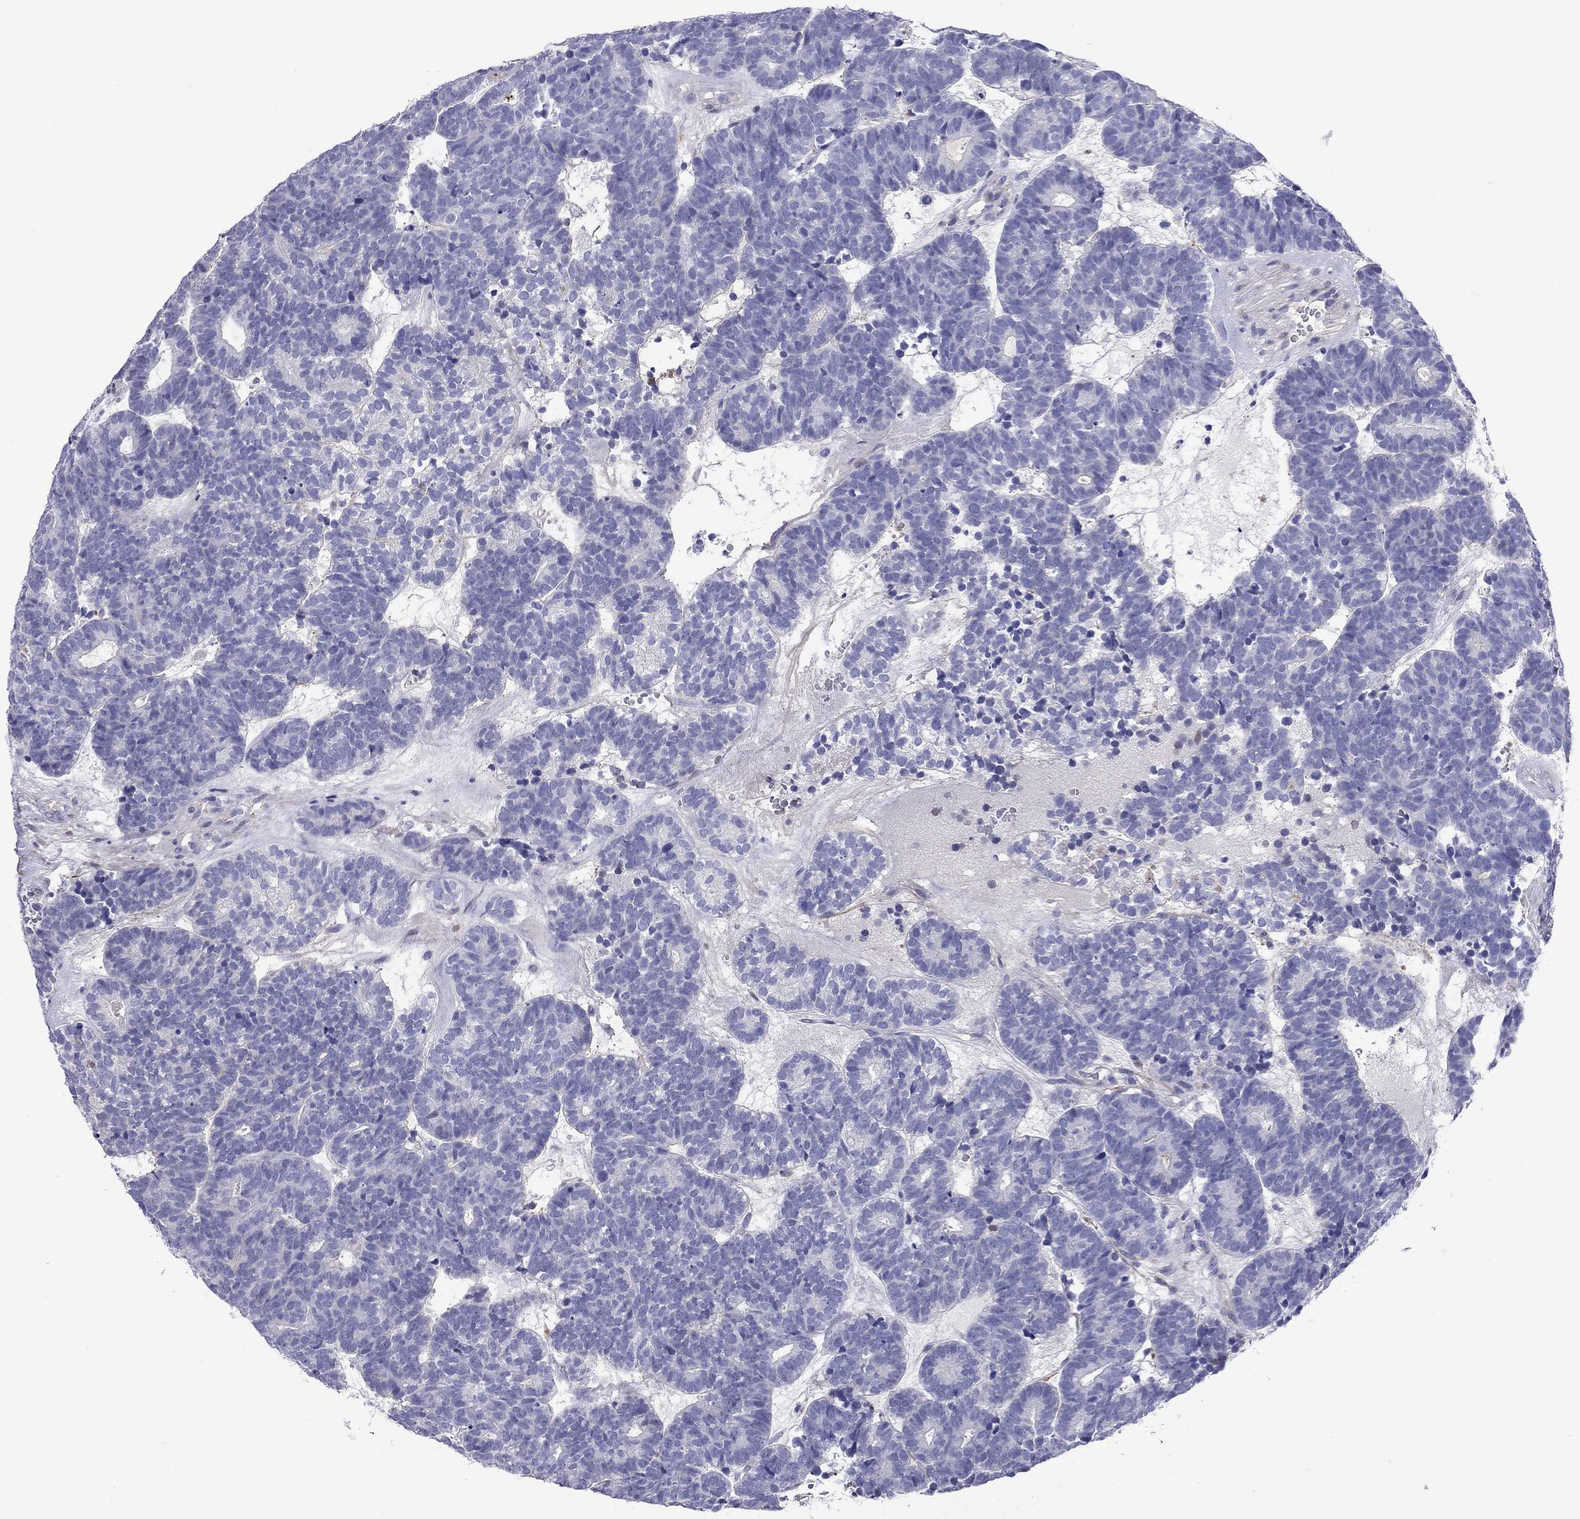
{"staining": {"intensity": "negative", "quantity": "none", "location": "none"}, "tissue": "head and neck cancer", "cell_type": "Tumor cells", "image_type": "cancer", "snomed": [{"axis": "morphology", "description": "Adenocarcinoma, NOS"}, {"axis": "topography", "description": "Head-Neck"}], "caption": "Protein analysis of adenocarcinoma (head and neck) exhibits no significant staining in tumor cells.", "gene": "CMYA5", "patient": {"sex": "female", "age": 81}}